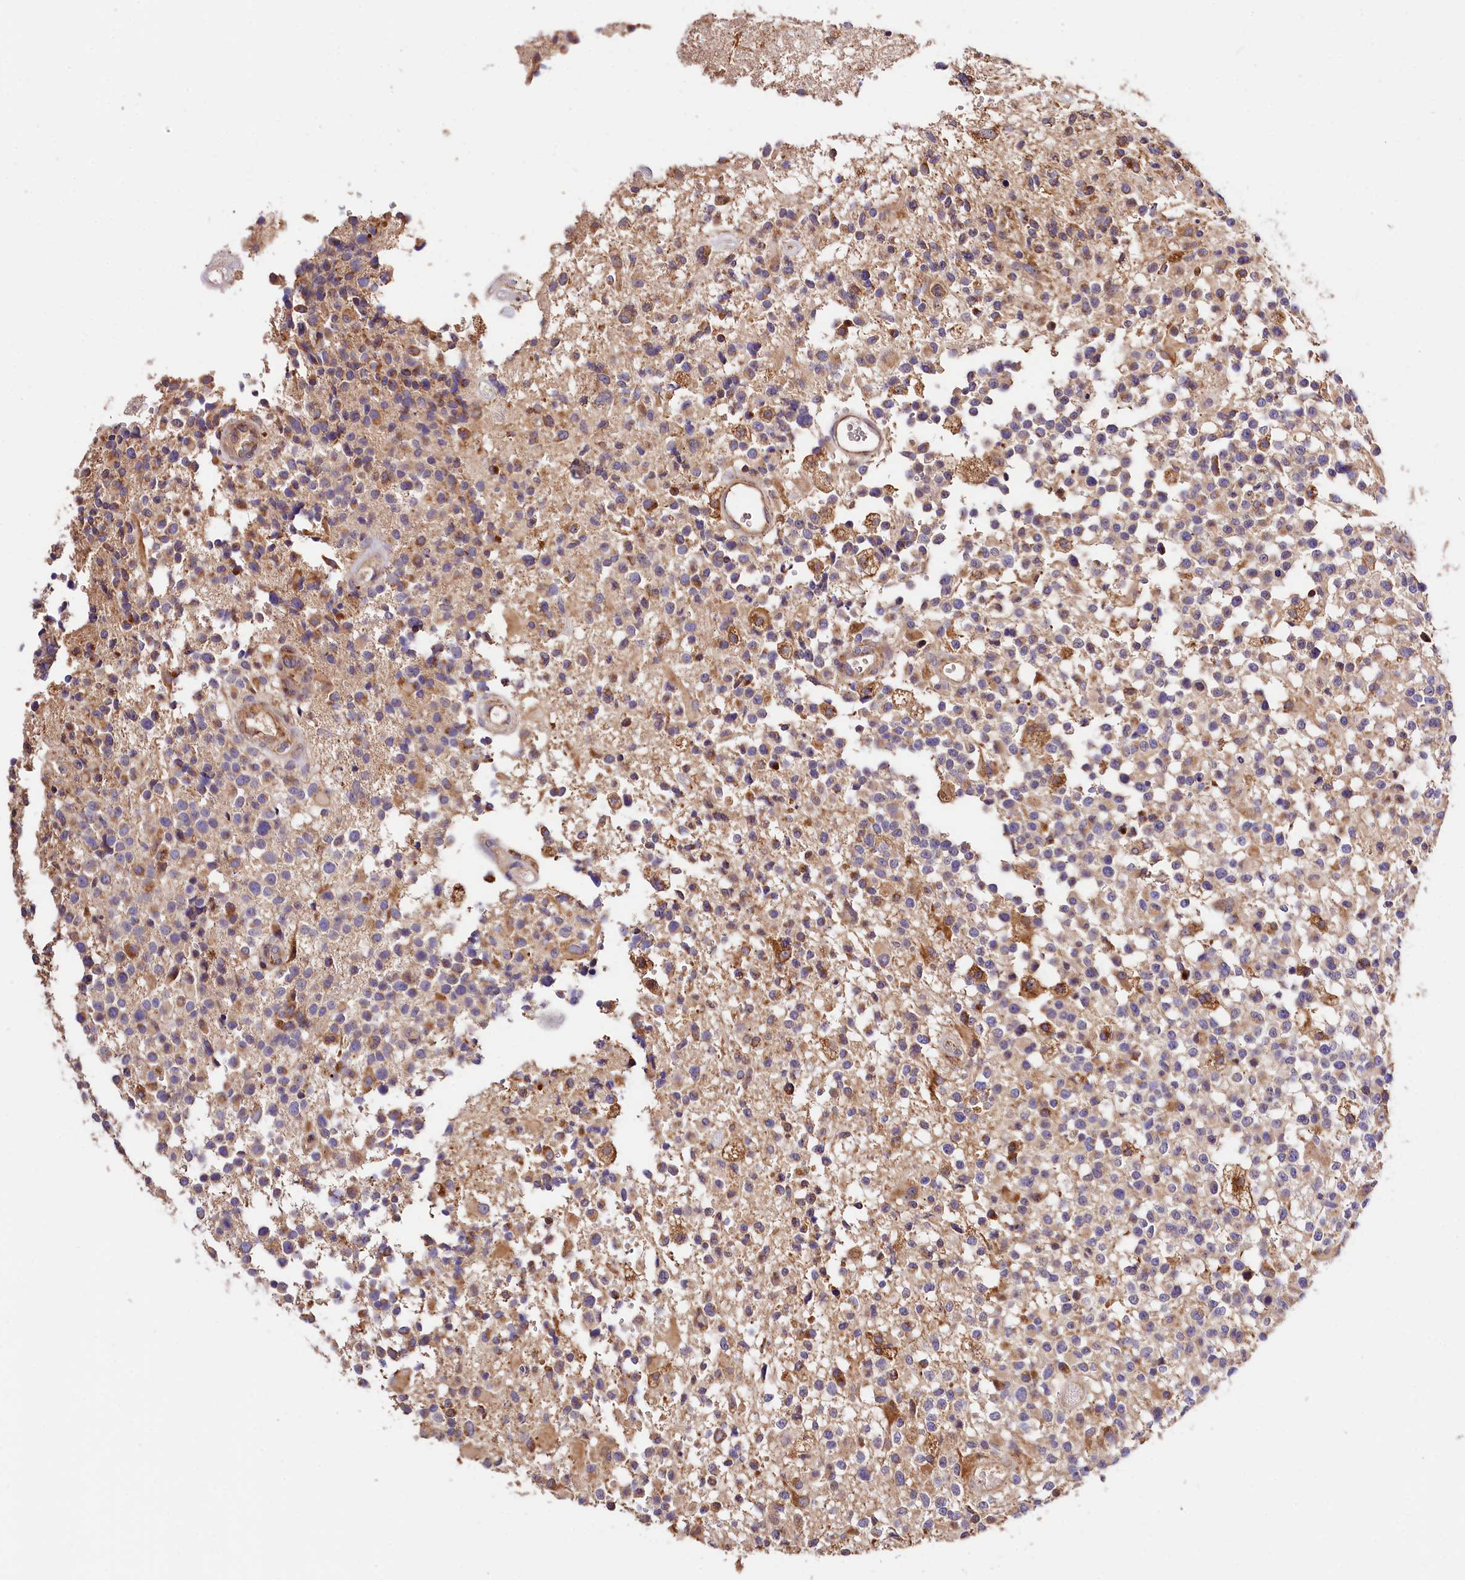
{"staining": {"intensity": "moderate", "quantity": "<25%", "location": "cytoplasmic/membranous"}, "tissue": "glioma", "cell_type": "Tumor cells", "image_type": "cancer", "snomed": [{"axis": "morphology", "description": "Glioma, malignant, High grade"}, {"axis": "morphology", "description": "Glioblastoma, NOS"}, {"axis": "topography", "description": "Brain"}], "caption": "This is an image of IHC staining of glioblastoma, which shows moderate staining in the cytoplasmic/membranous of tumor cells.", "gene": "KPTN", "patient": {"sex": "male", "age": 60}}